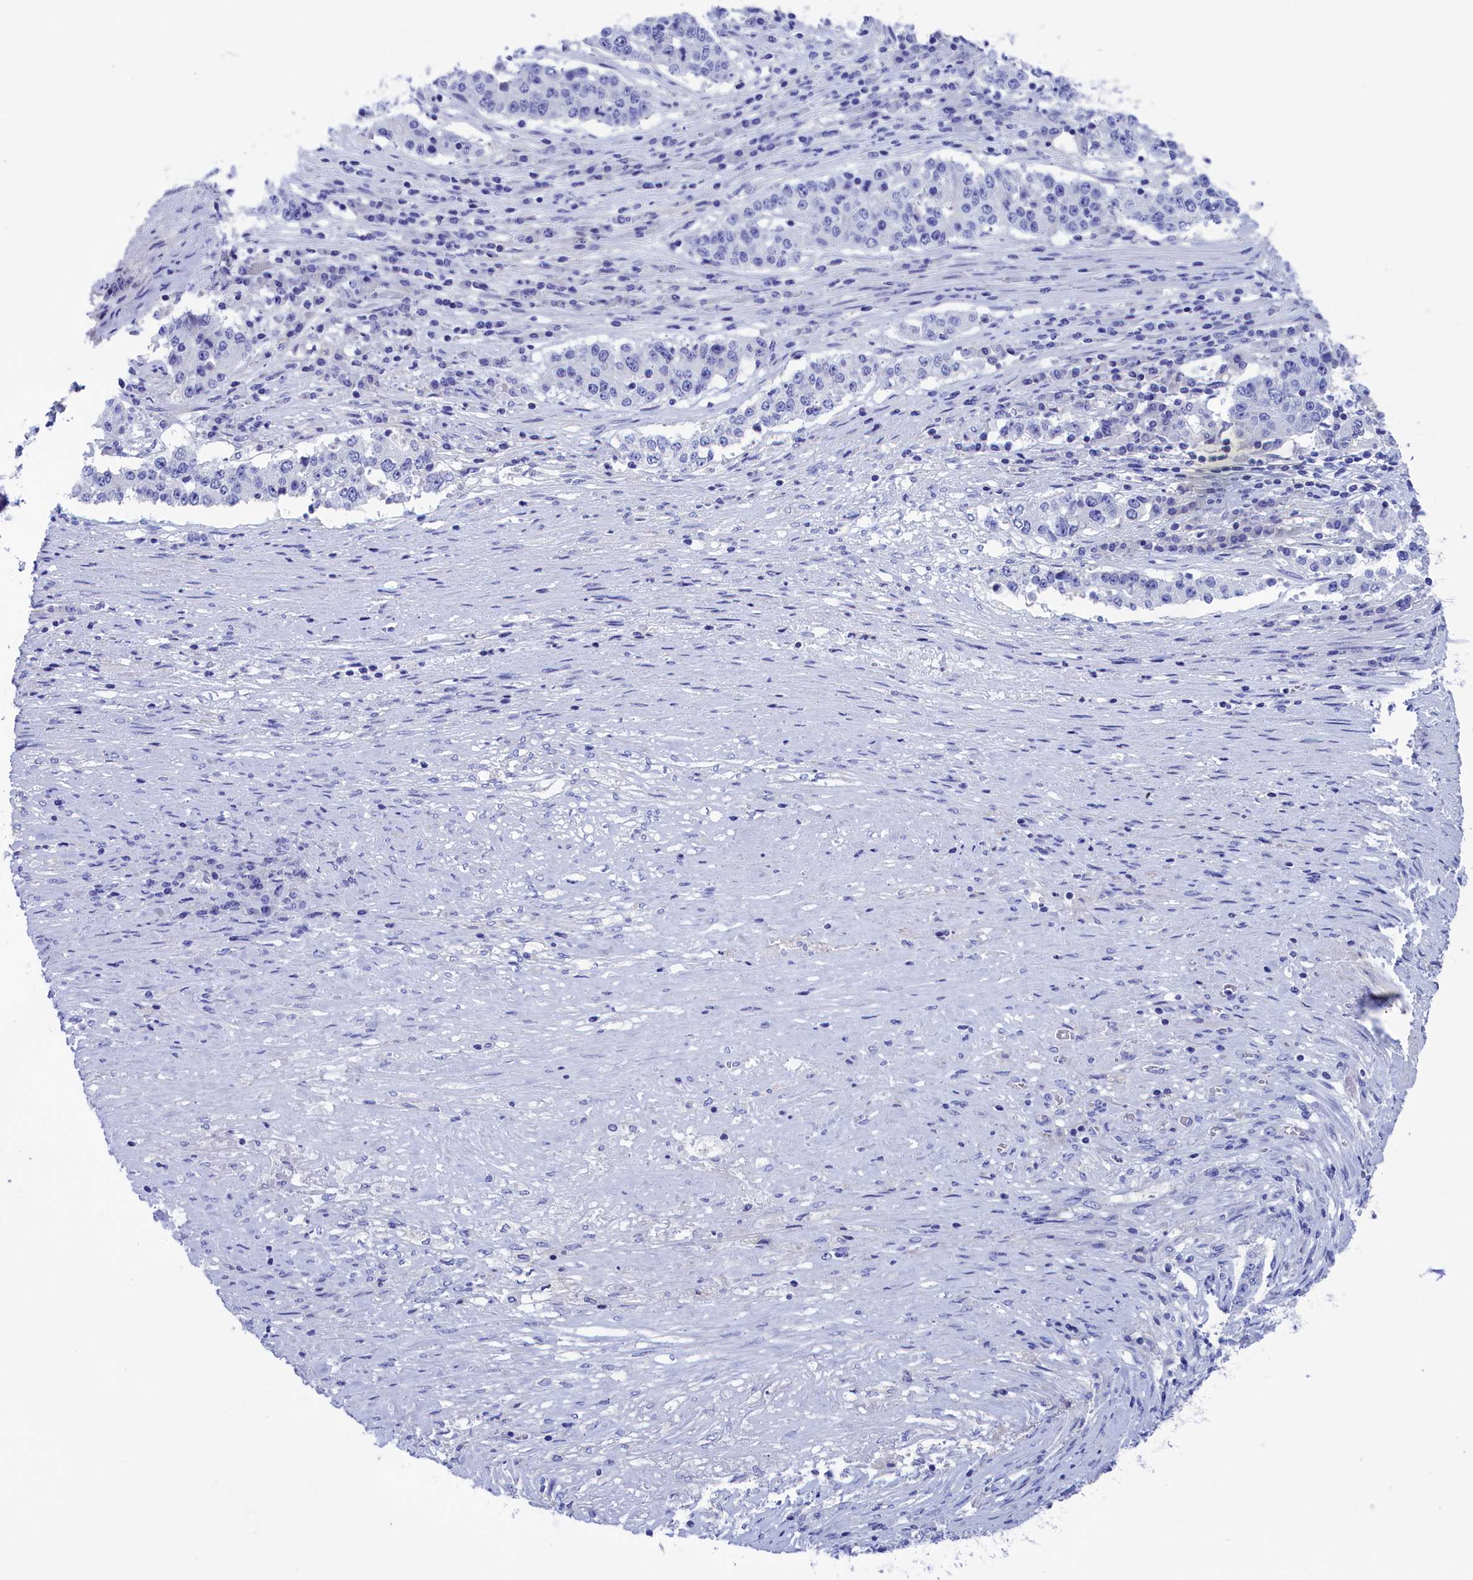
{"staining": {"intensity": "negative", "quantity": "none", "location": "none"}, "tissue": "stomach cancer", "cell_type": "Tumor cells", "image_type": "cancer", "snomed": [{"axis": "morphology", "description": "Adenocarcinoma, NOS"}, {"axis": "topography", "description": "Stomach"}], "caption": "The photomicrograph reveals no staining of tumor cells in stomach adenocarcinoma.", "gene": "VPS35L", "patient": {"sex": "male", "age": 59}}